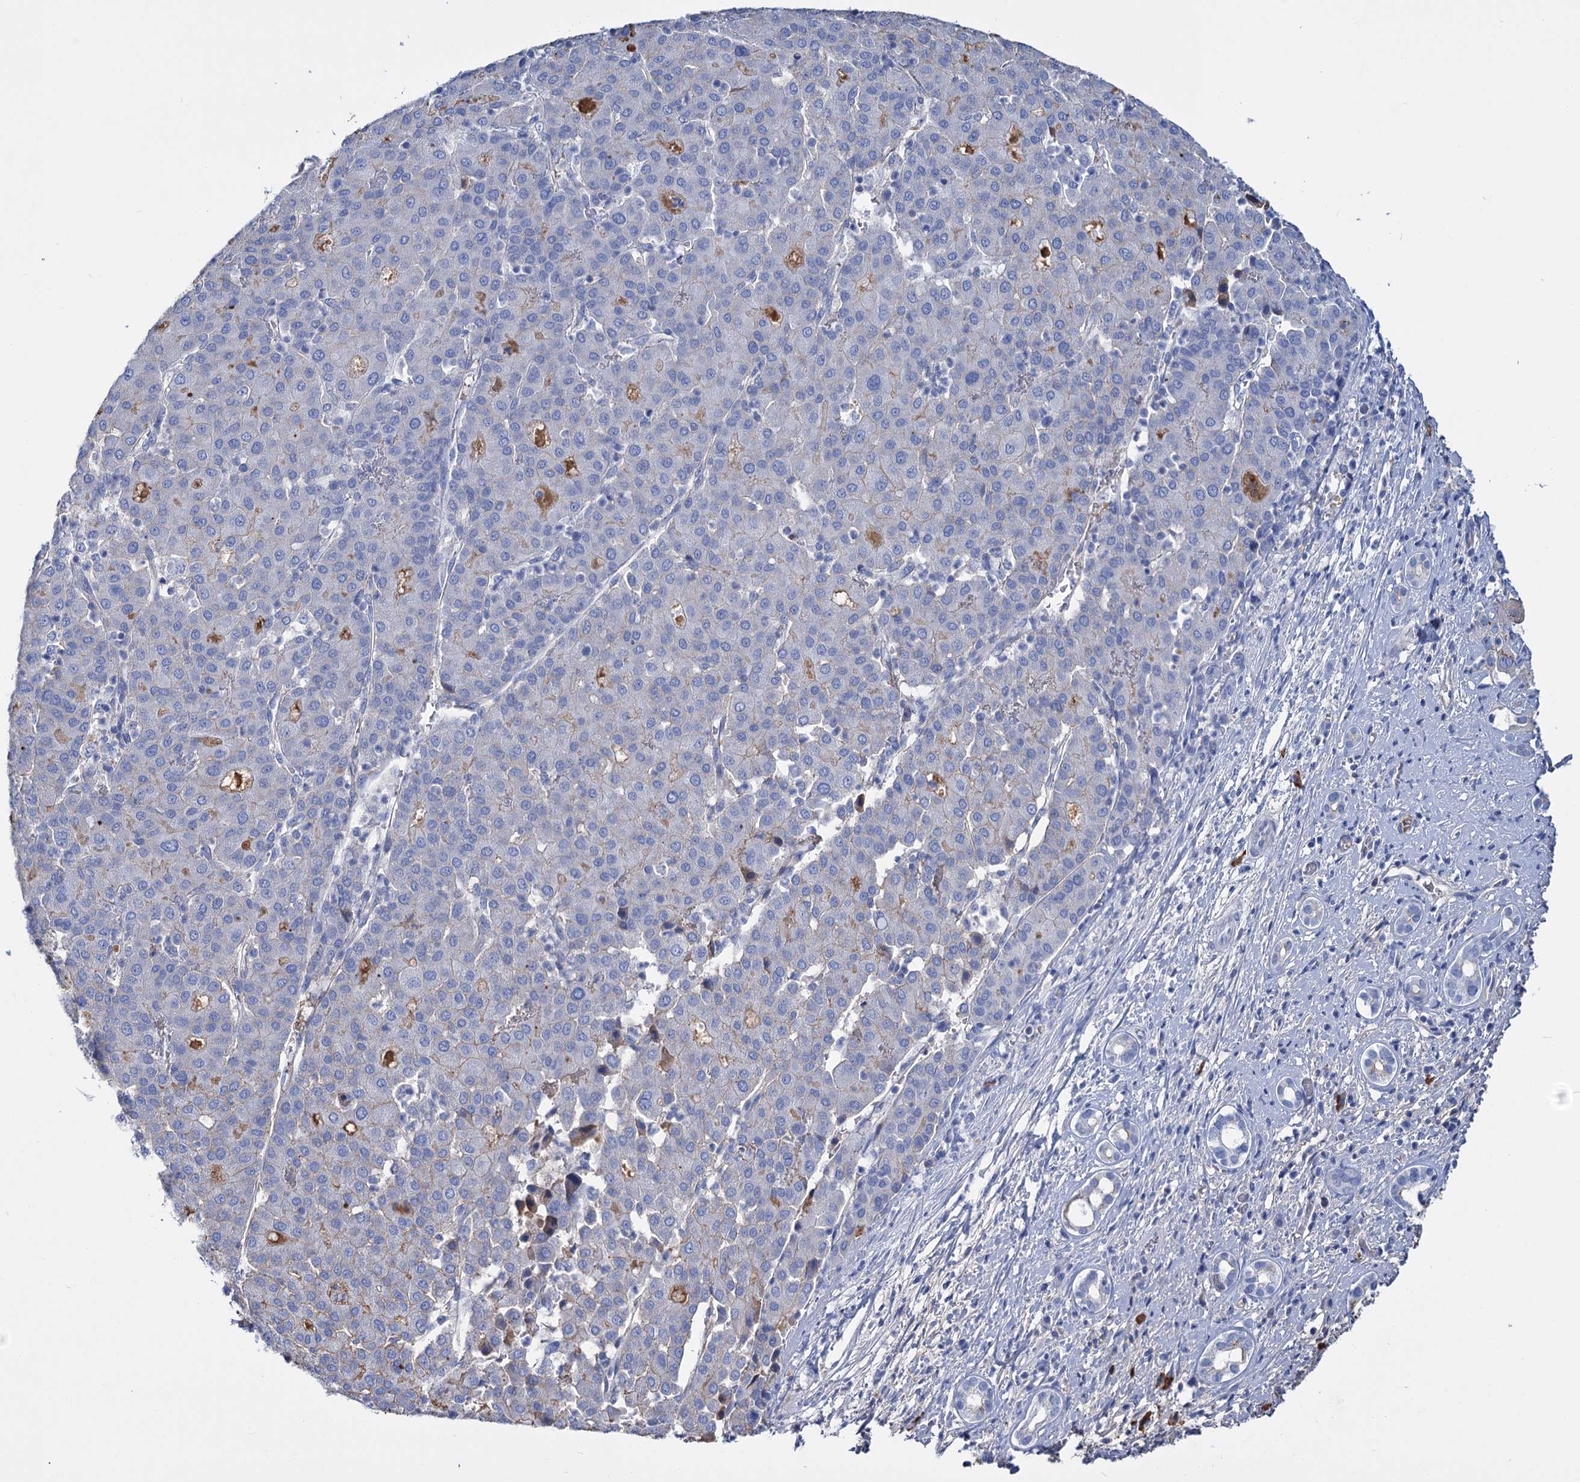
{"staining": {"intensity": "moderate", "quantity": "<25%", "location": "cytoplasmic/membranous"}, "tissue": "liver cancer", "cell_type": "Tumor cells", "image_type": "cancer", "snomed": [{"axis": "morphology", "description": "Carcinoma, Hepatocellular, NOS"}, {"axis": "topography", "description": "Liver"}], "caption": "Immunohistochemistry histopathology image of neoplastic tissue: liver cancer stained using immunohistochemistry (IHC) reveals low levels of moderate protein expression localized specifically in the cytoplasmic/membranous of tumor cells, appearing as a cytoplasmic/membranous brown color.", "gene": "FBXW12", "patient": {"sex": "male", "age": 65}}